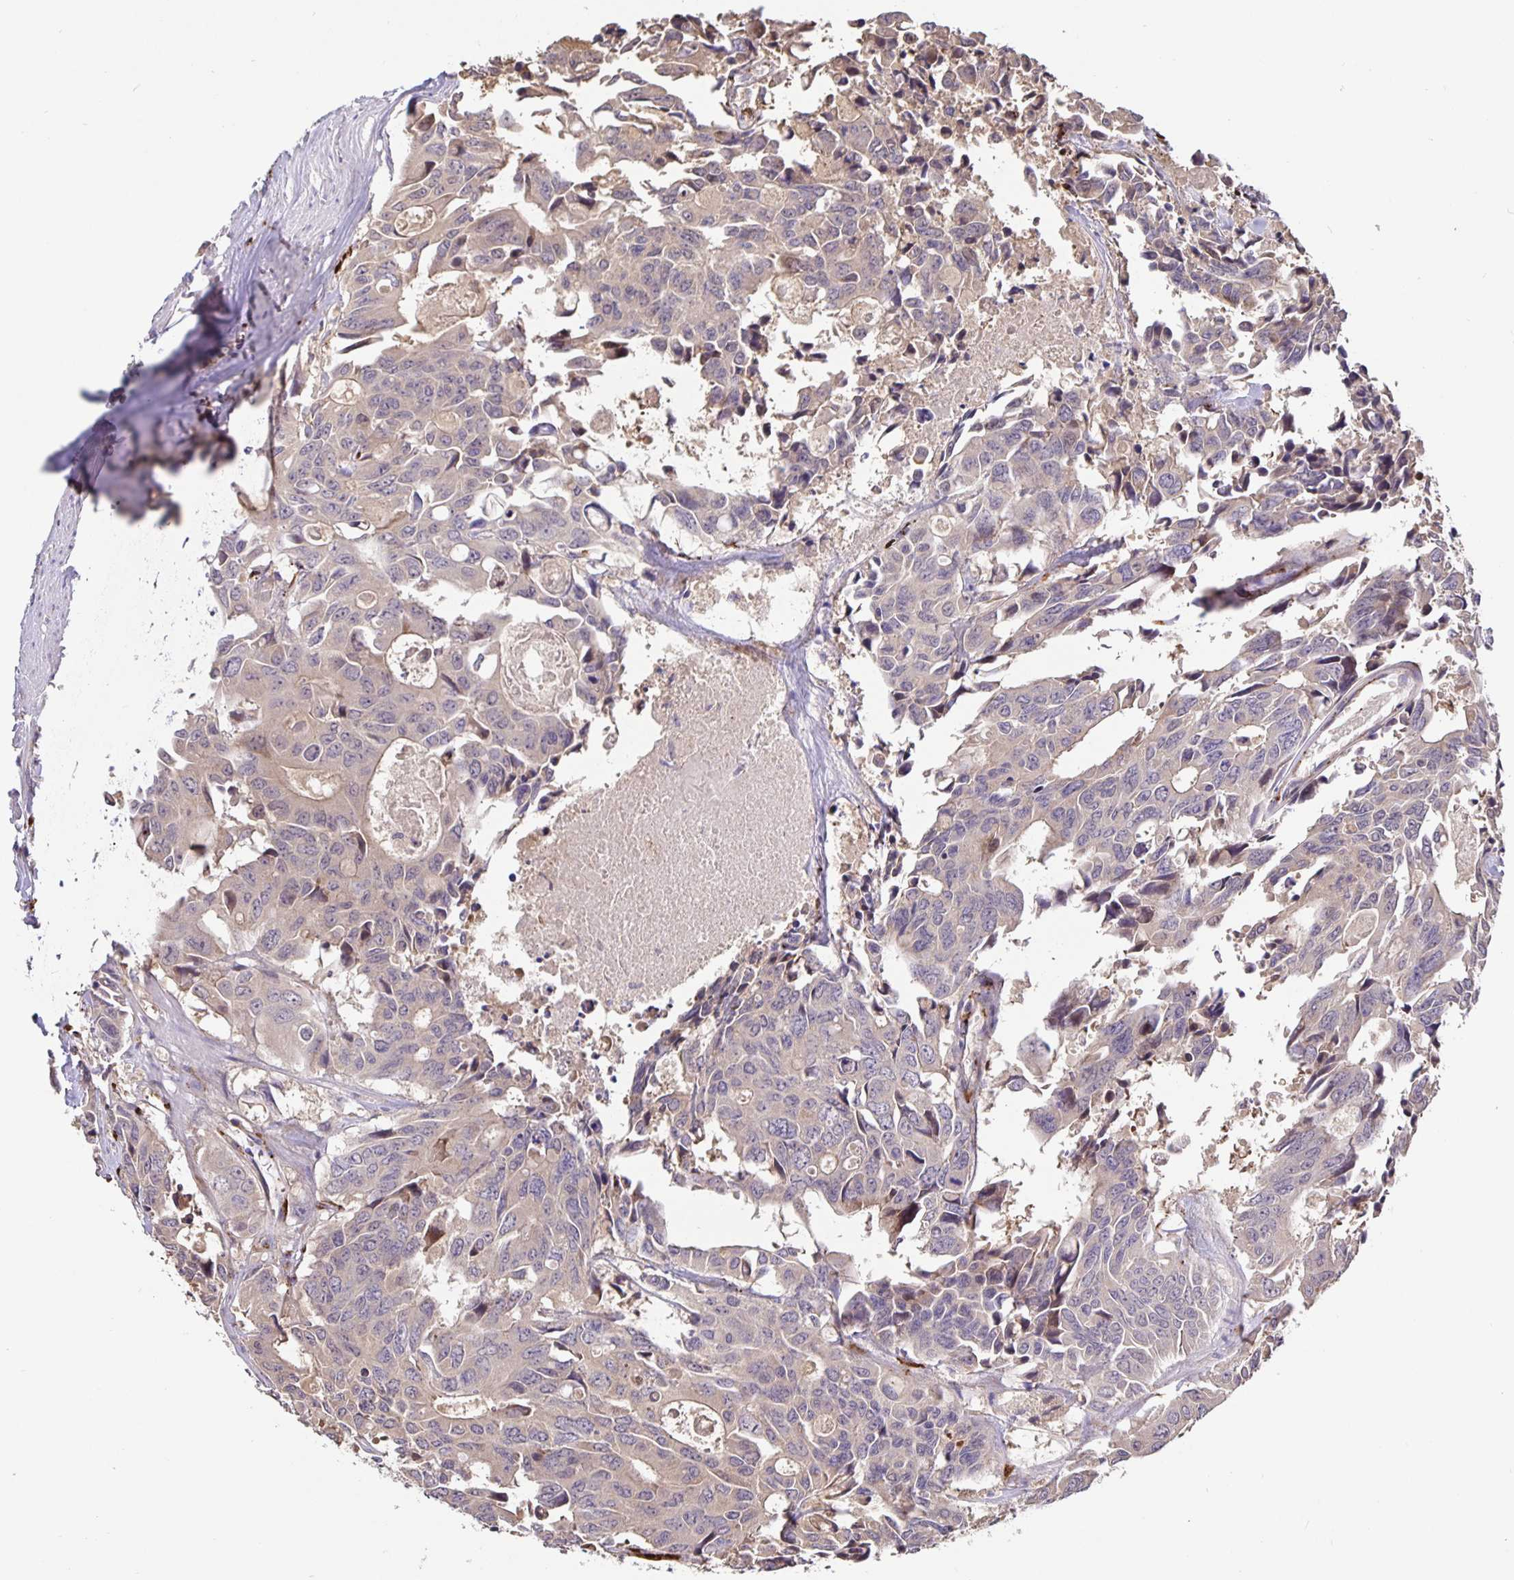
{"staining": {"intensity": "weak", "quantity": "25%-75%", "location": "cytoplasmic/membranous"}, "tissue": "colorectal cancer", "cell_type": "Tumor cells", "image_type": "cancer", "snomed": [{"axis": "morphology", "description": "Adenocarcinoma, NOS"}, {"axis": "topography", "description": "Rectum"}], "caption": "Colorectal adenocarcinoma was stained to show a protein in brown. There is low levels of weak cytoplasmic/membranous staining in approximately 25%-75% of tumor cells. (DAB = brown stain, brightfield microscopy at high magnification).", "gene": "EML6", "patient": {"sex": "male", "age": 76}}